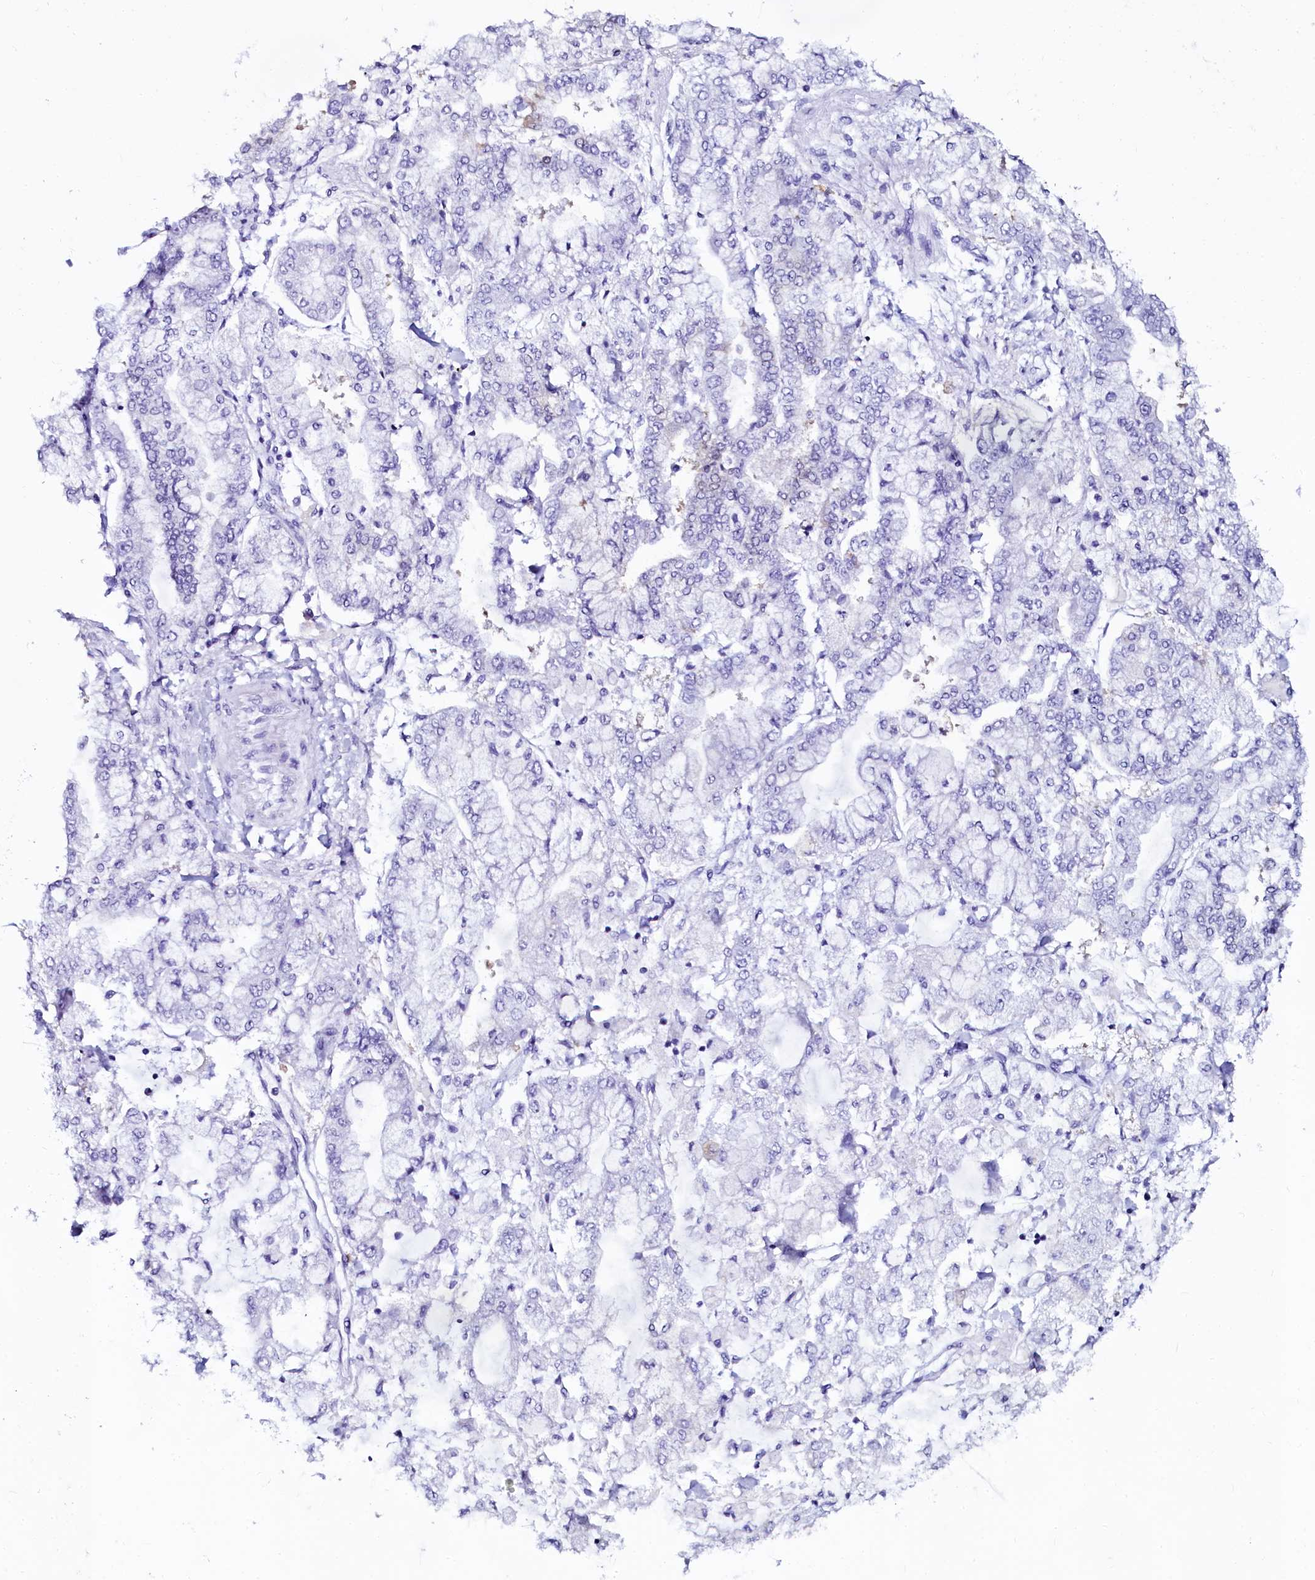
{"staining": {"intensity": "negative", "quantity": "none", "location": "none"}, "tissue": "stomach cancer", "cell_type": "Tumor cells", "image_type": "cancer", "snomed": [{"axis": "morphology", "description": "Normal tissue, NOS"}, {"axis": "morphology", "description": "Adenocarcinoma, NOS"}, {"axis": "topography", "description": "Stomach, upper"}, {"axis": "topography", "description": "Stomach"}], "caption": "IHC histopathology image of stomach cancer (adenocarcinoma) stained for a protein (brown), which reveals no expression in tumor cells.", "gene": "SORD", "patient": {"sex": "male", "age": 76}}